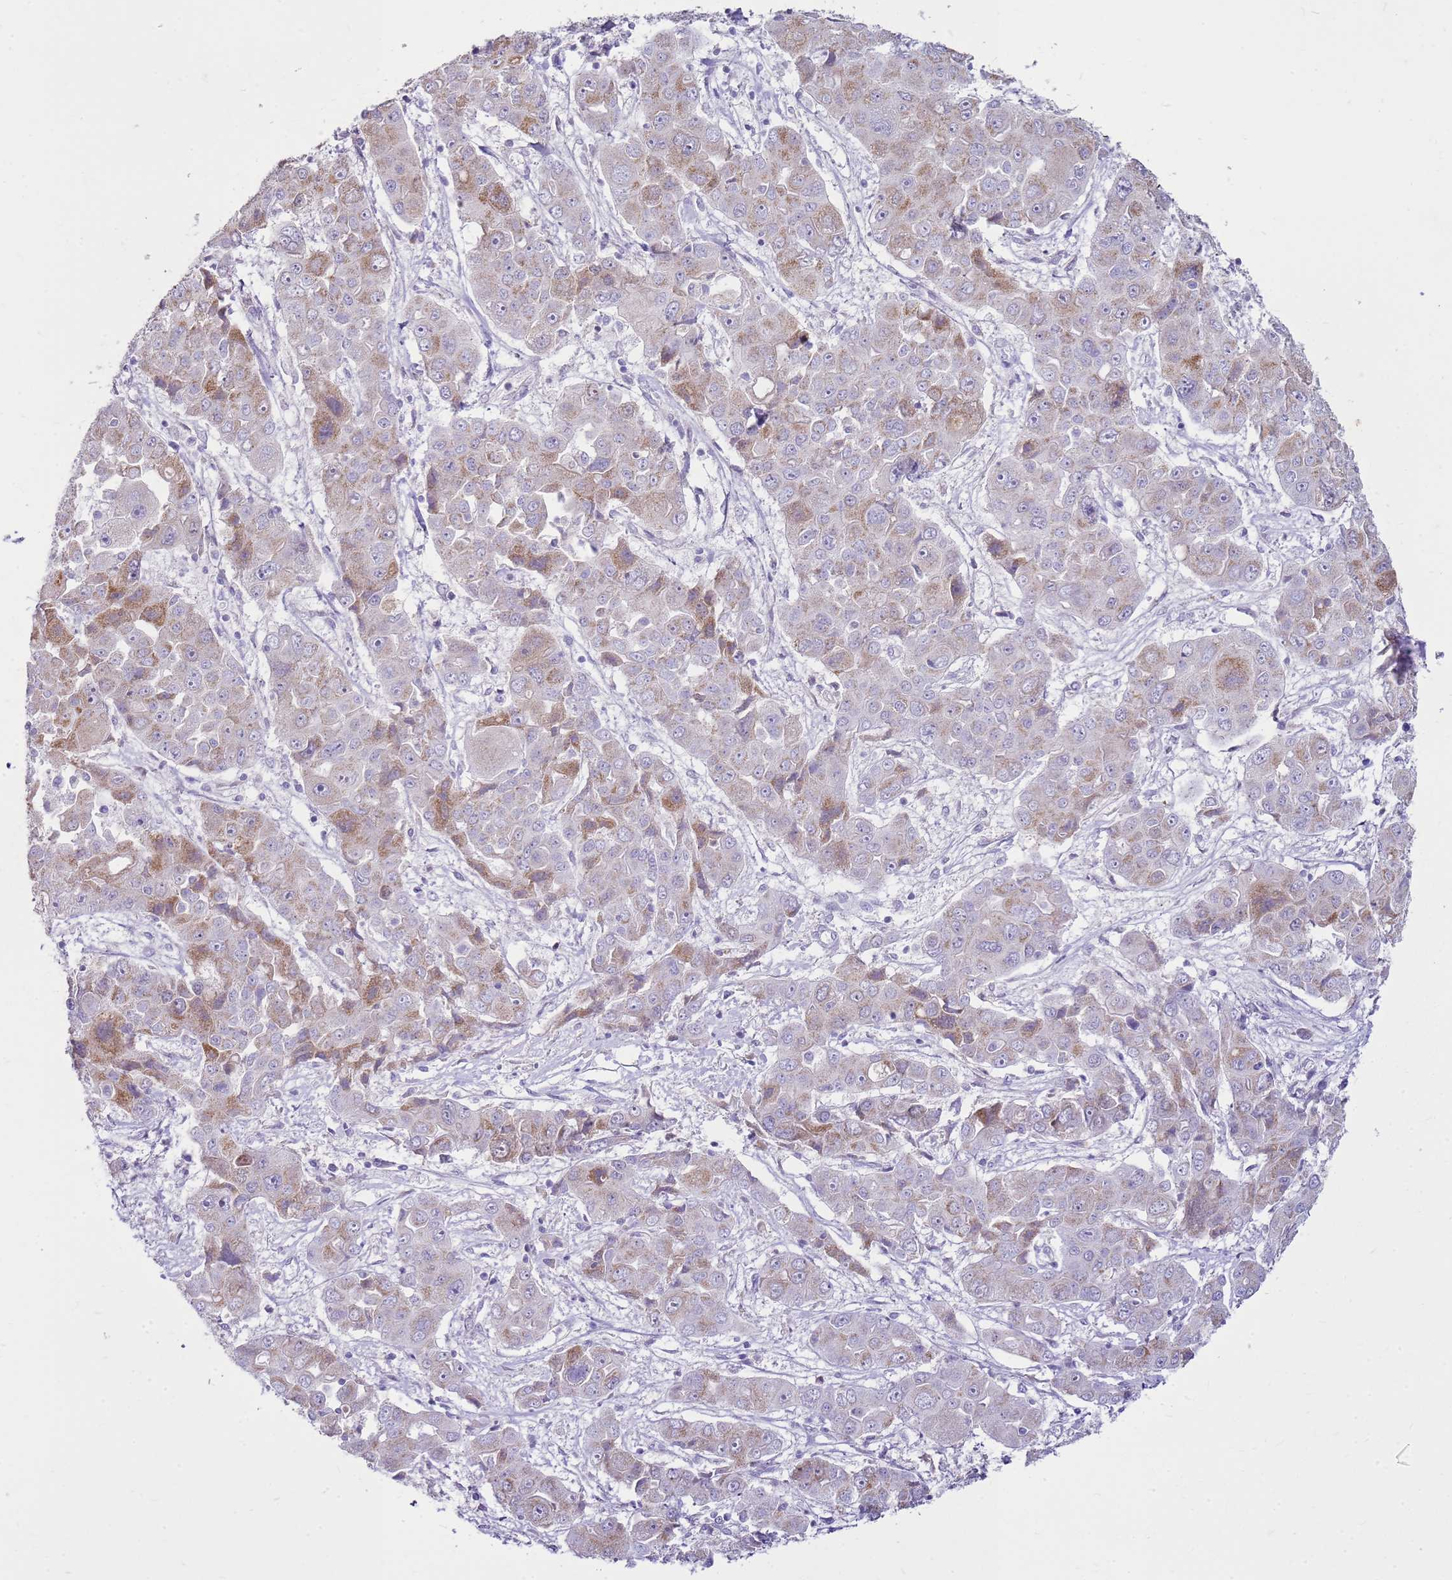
{"staining": {"intensity": "weak", "quantity": "<25%", "location": "cytoplasmic/membranous"}, "tissue": "liver cancer", "cell_type": "Tumor cells", "image_type": "cancer", "snomed": [{"axis": "morphology", "description": "Cholangiocarcinoma"}, {"axis": "topography", "description": "Liver"}], "caption": "Liver cholangiocarcinoma was stained to show a protein in brown. There is no significant staining in tumor cells.", "gene": "FABP2", "patient": {"sex": "male", "age": 67}}